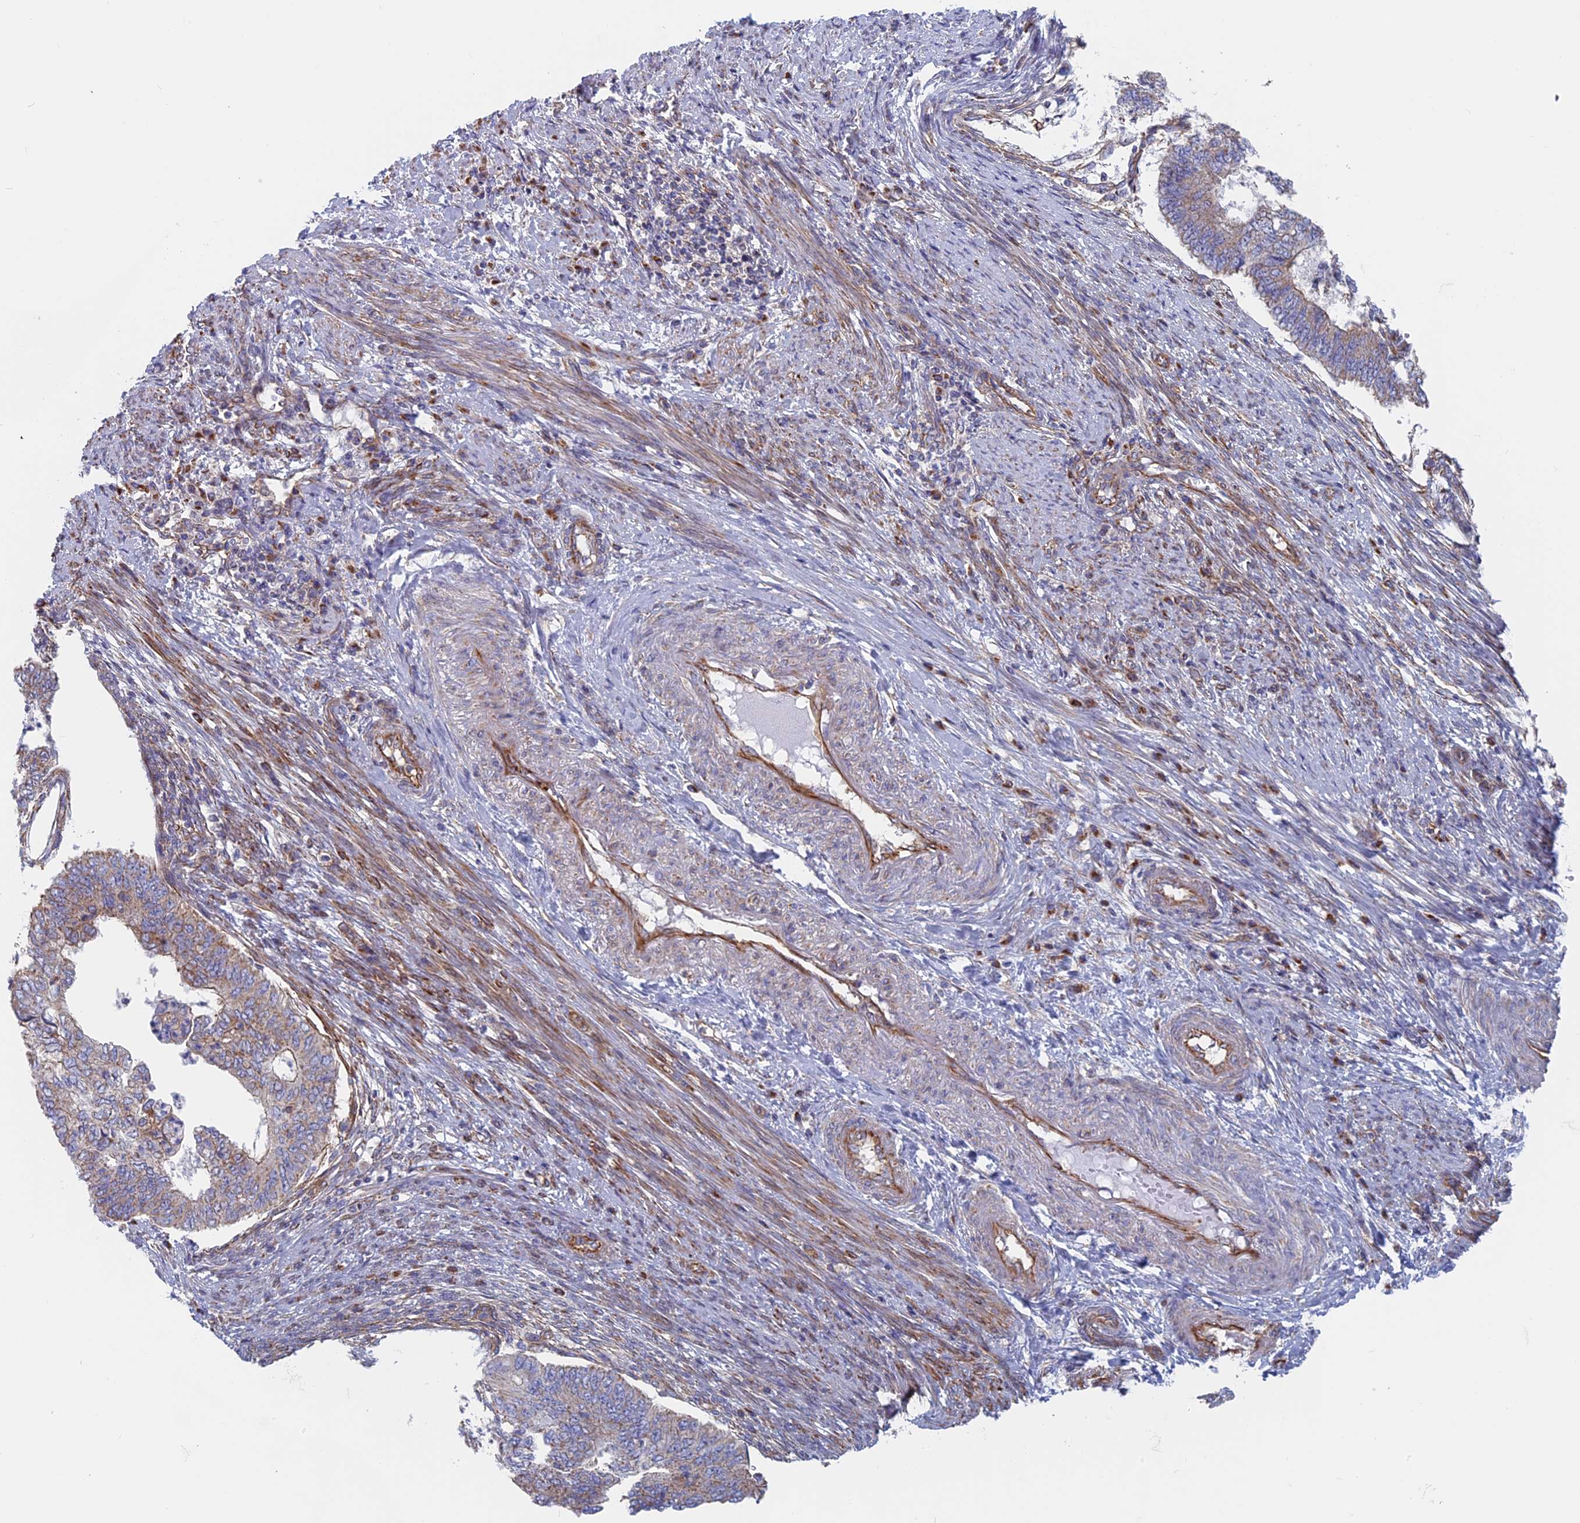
{"staining": {"intensity": "weak", "quantity": "<25%", "location": "cytoplasmic/membranous"}, "tissue": "endometrial cancer", "cell_type": "Tumor cells", "image_type": "cancer", "snomed": [{"axis": "morphology", "description": "Adenocarcinoma, NOS"}, {"axis": "topography", "description": "Endometrium"}], "caption": "Endometrial adenocarcinoma was stained to show a protein in brown. There is no significant expression in tumor cells.", "gene": "DDA1", "patient": {"sex": "female", "age": 68}}